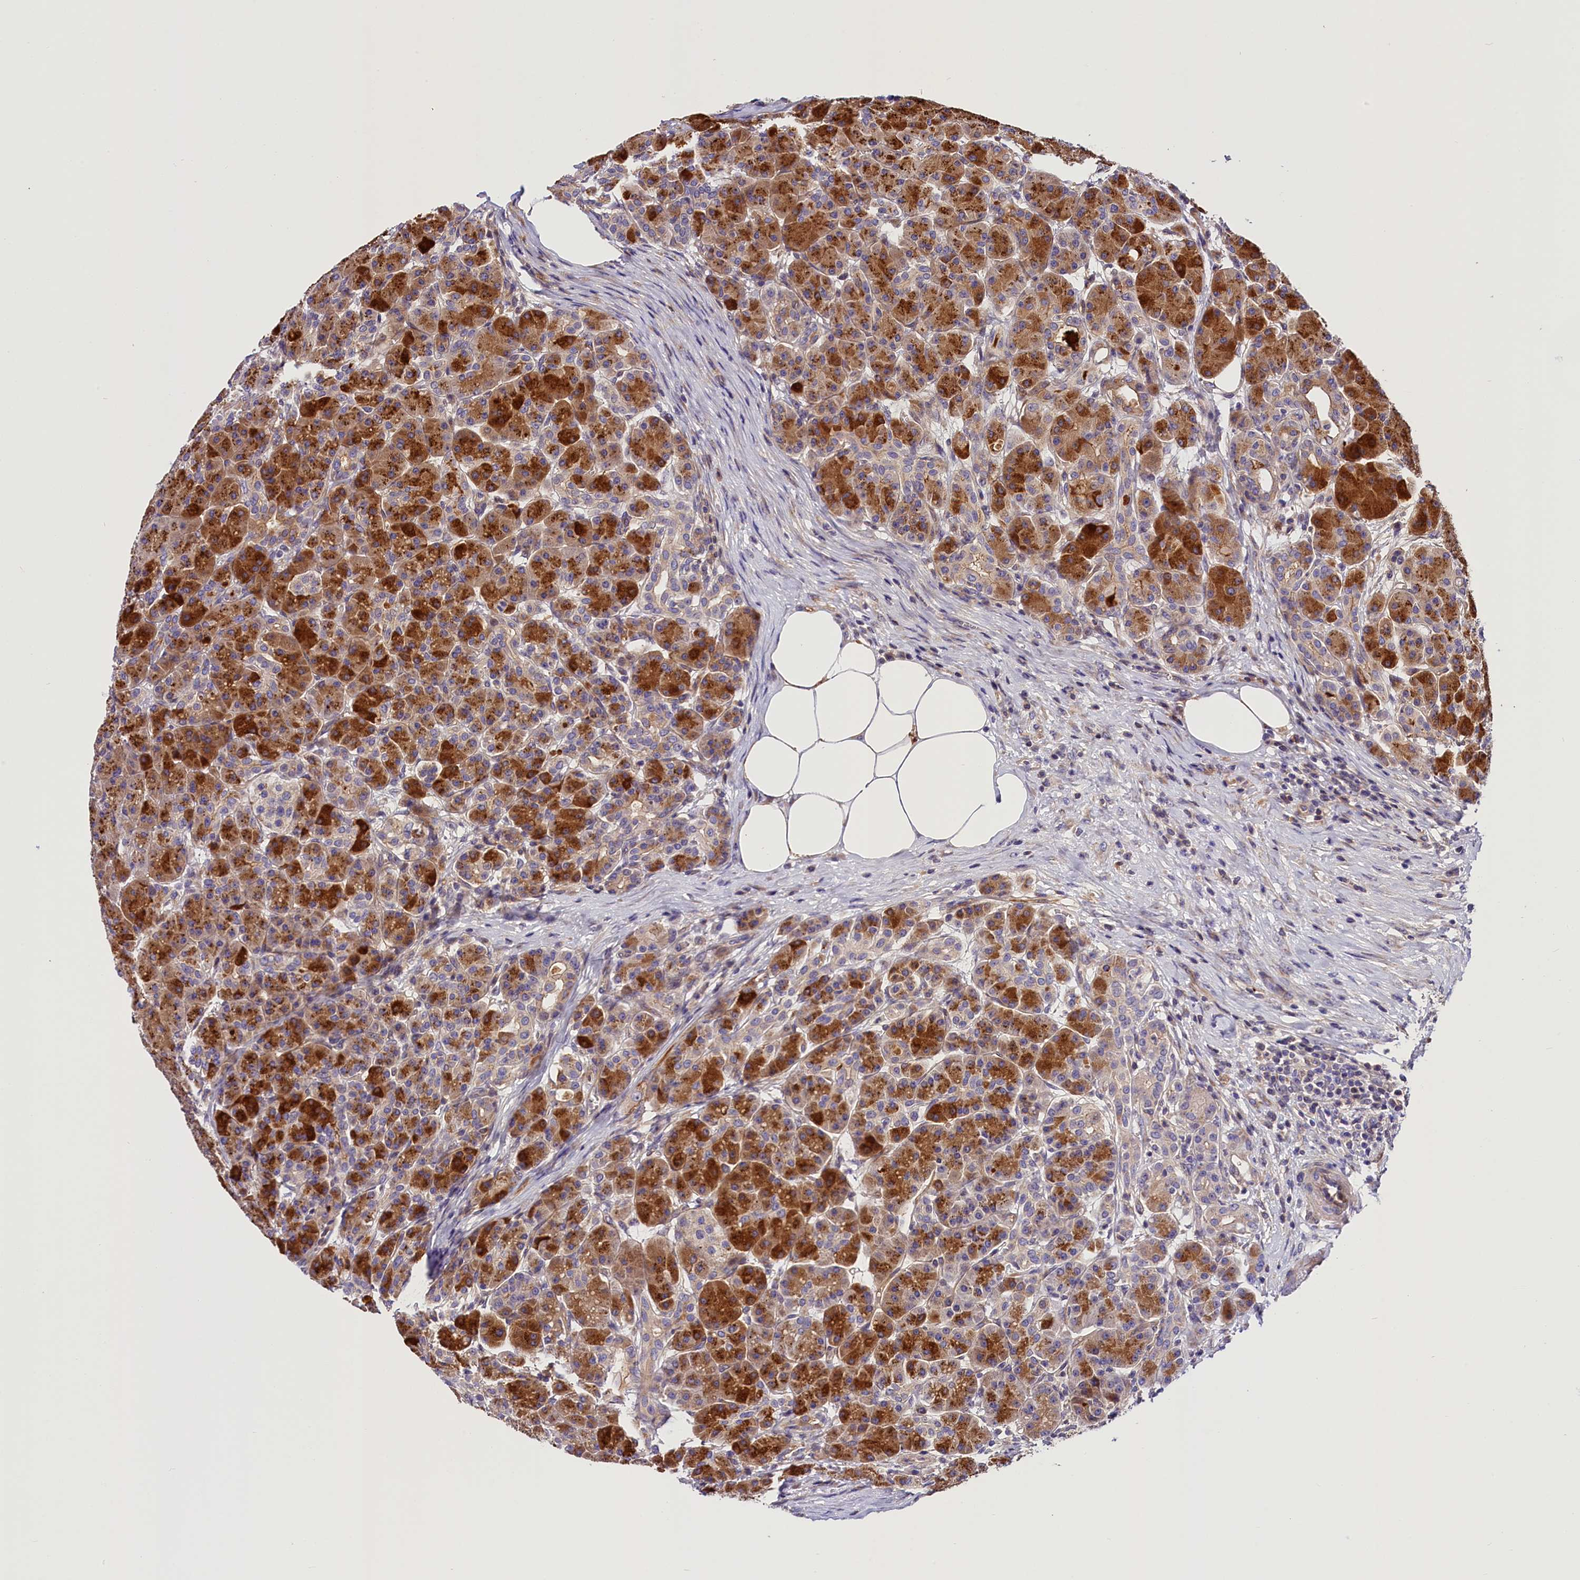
{"staining": {"intensity": "strong", "quantity": ">75%", "location": "cytoplasmic/membranous"}, "tissue": "pancreas", "cell_type": "Exocrine glandular cells", "image_type": "normal", "snomed": [{"axis": "morphology", "description": "Normal tissue, NOS"}, {"axis": "topography", "description": "Pancreas"}], "caption": "Protein analysis of unremarkable pancreas shows strong cytoplasmic/membranous expression in about >75% of exocrine glandular cells.", "gene": "ARMC6", "patient": {"sex": "male", "age": 63}}